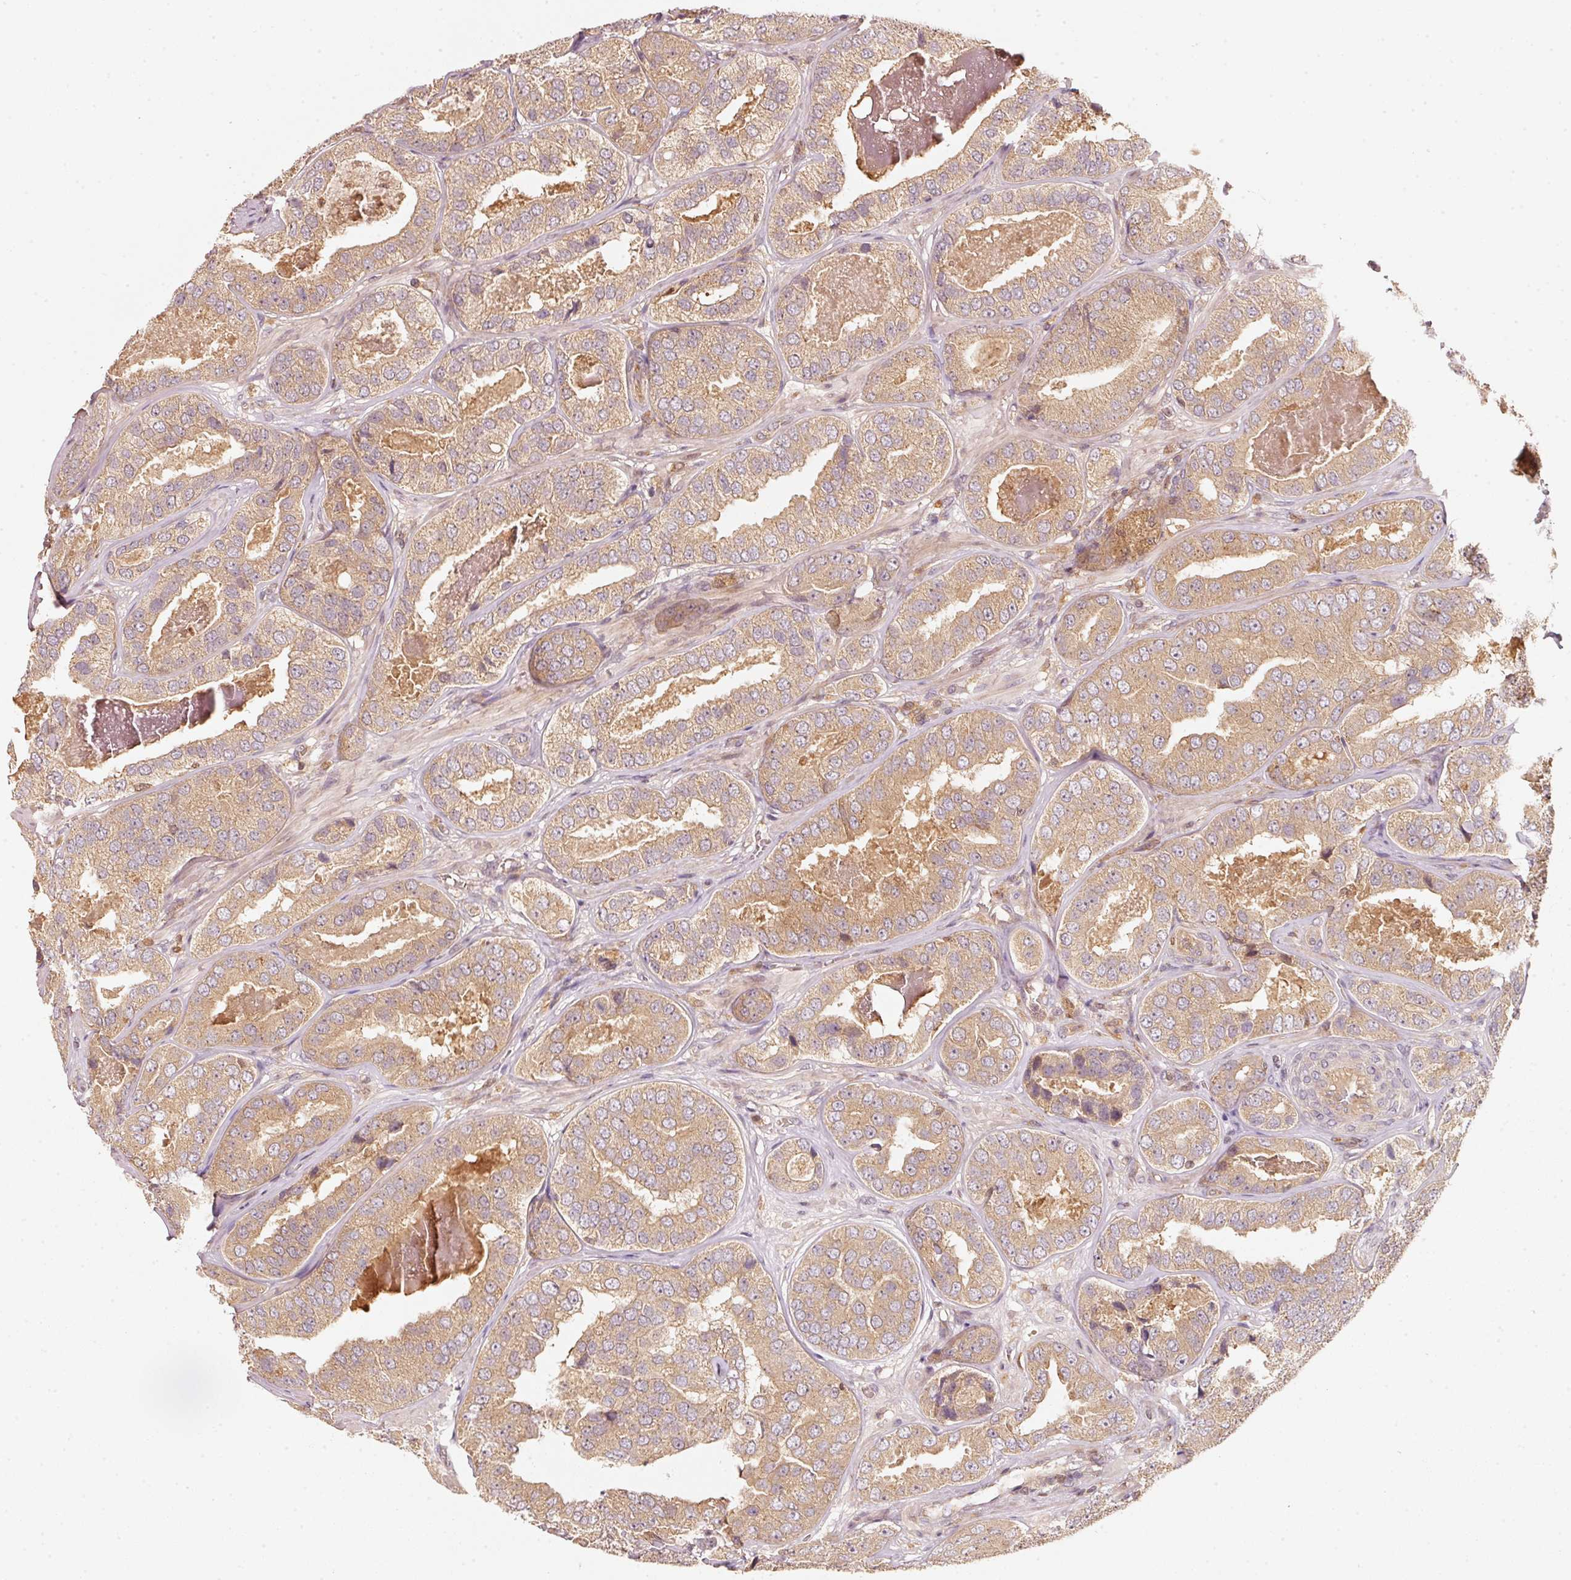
{"staining": {"intensity": "moderate", "quantity": ">75%", "location": "cytoplasmic/membranous"}, "tissue": "prostate cancer", "cell_type": "Tumor cells", "image_type": "cancer", "snomed": [{"axis": "morphology", "description": "Adenocarcinoma, High grade"}, {"axis": "topography", "description": "Prostate"}], "caption": "Protein expression analysis of human prostate adenocarcinoma (high-grade) reveals moderate cytoplasmic/membranous positivity in about >75% of tumor cells.", "gene": "RRAS2", "patient": {"sex": "male", "age": 63}}